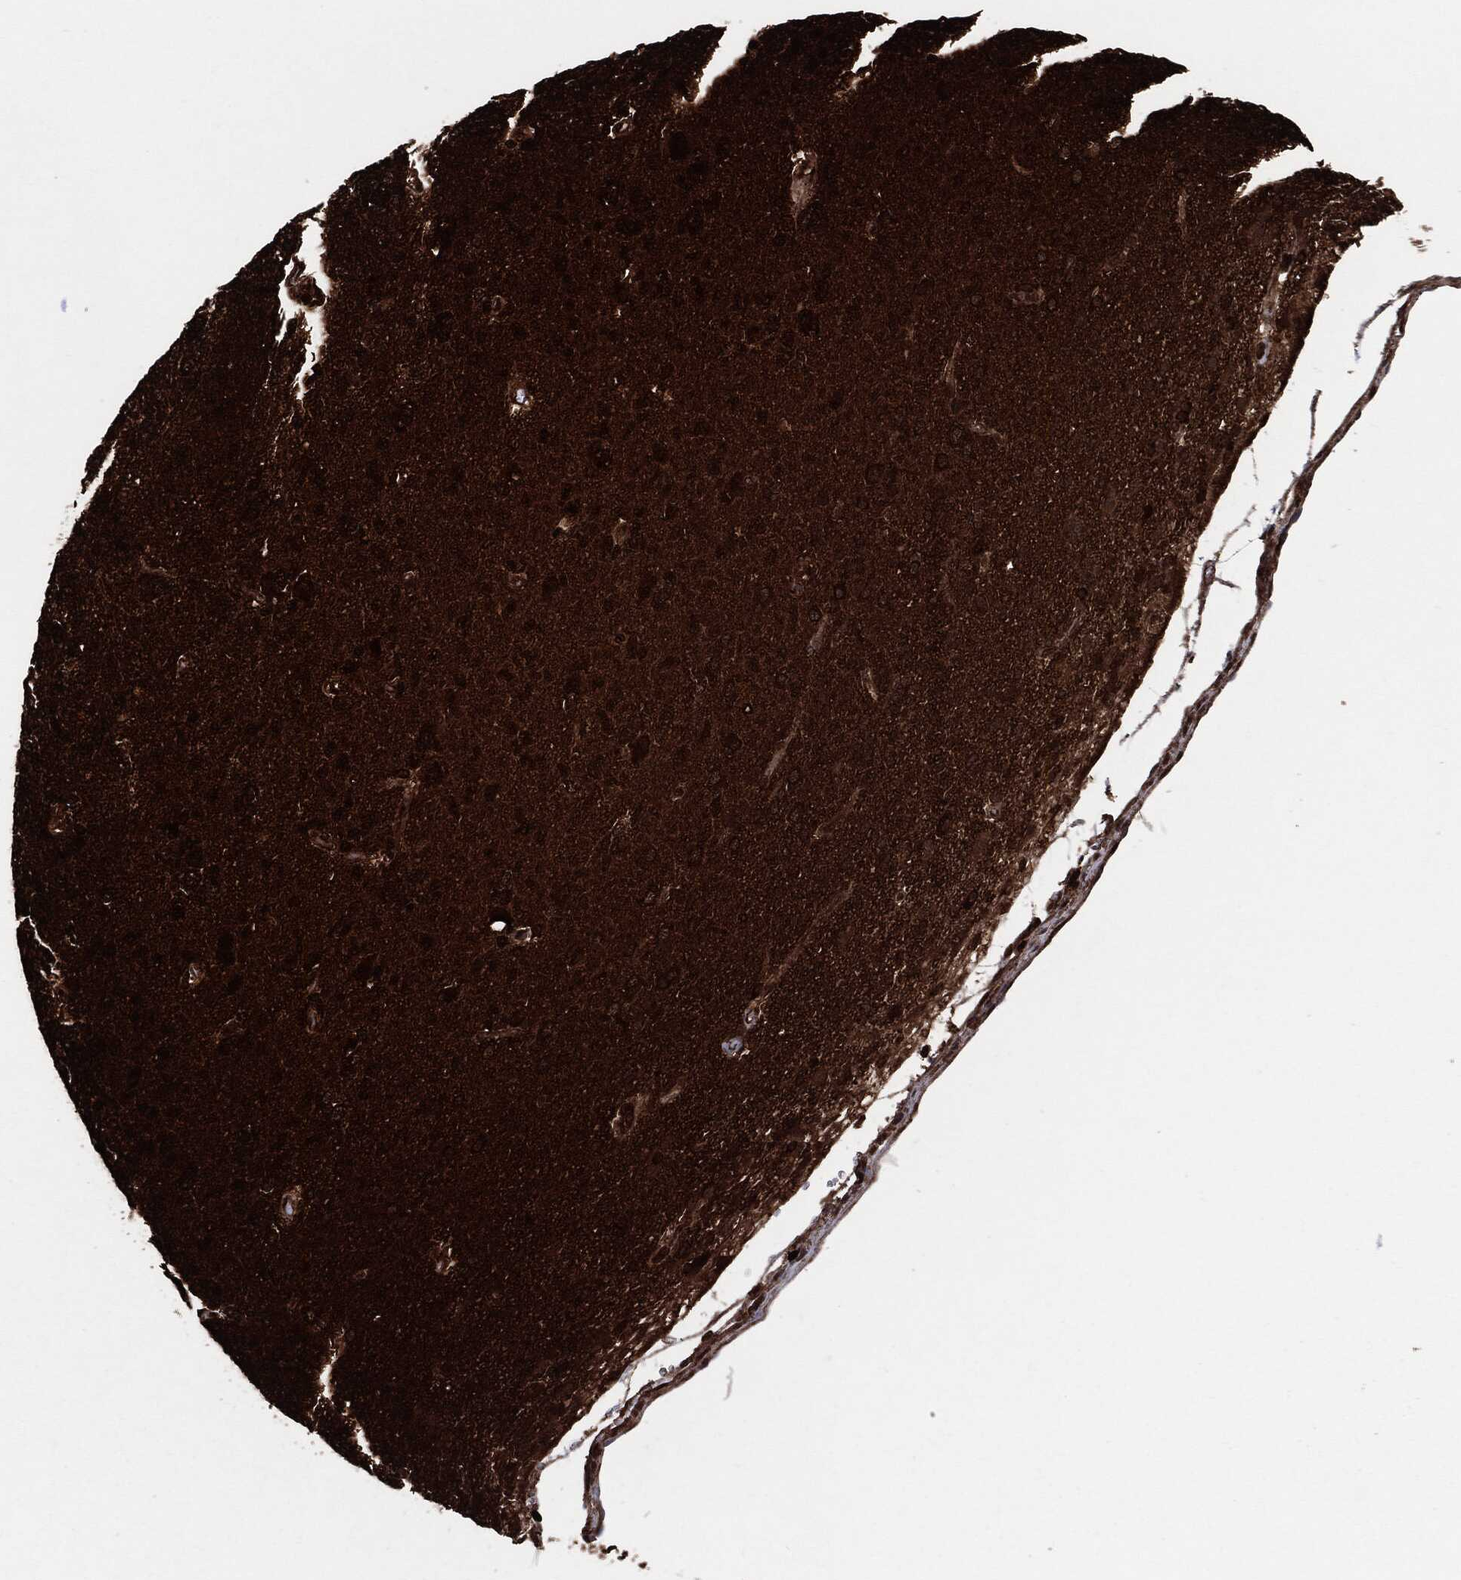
{"staining": {"intensity": "strong", "quantity": ">75%", "location": "cytoplasmic/membranous"}, "tissue": "glioma", "cell_type": "Tumor cells", "image_type": "cancer", "snomed": [{"axis": "morphology", "description": "Glioma, malignant, High grade"}, {"axis": "topography", "description": "Brain"}], "caption": "Protein staining of malignant high-grade glioma tissue reveals strong cytoplasmic/membranous staining in about >75% of tumor cells.", "gene": "YWHAB", "patient": {"sex": "male", "age": 56}}